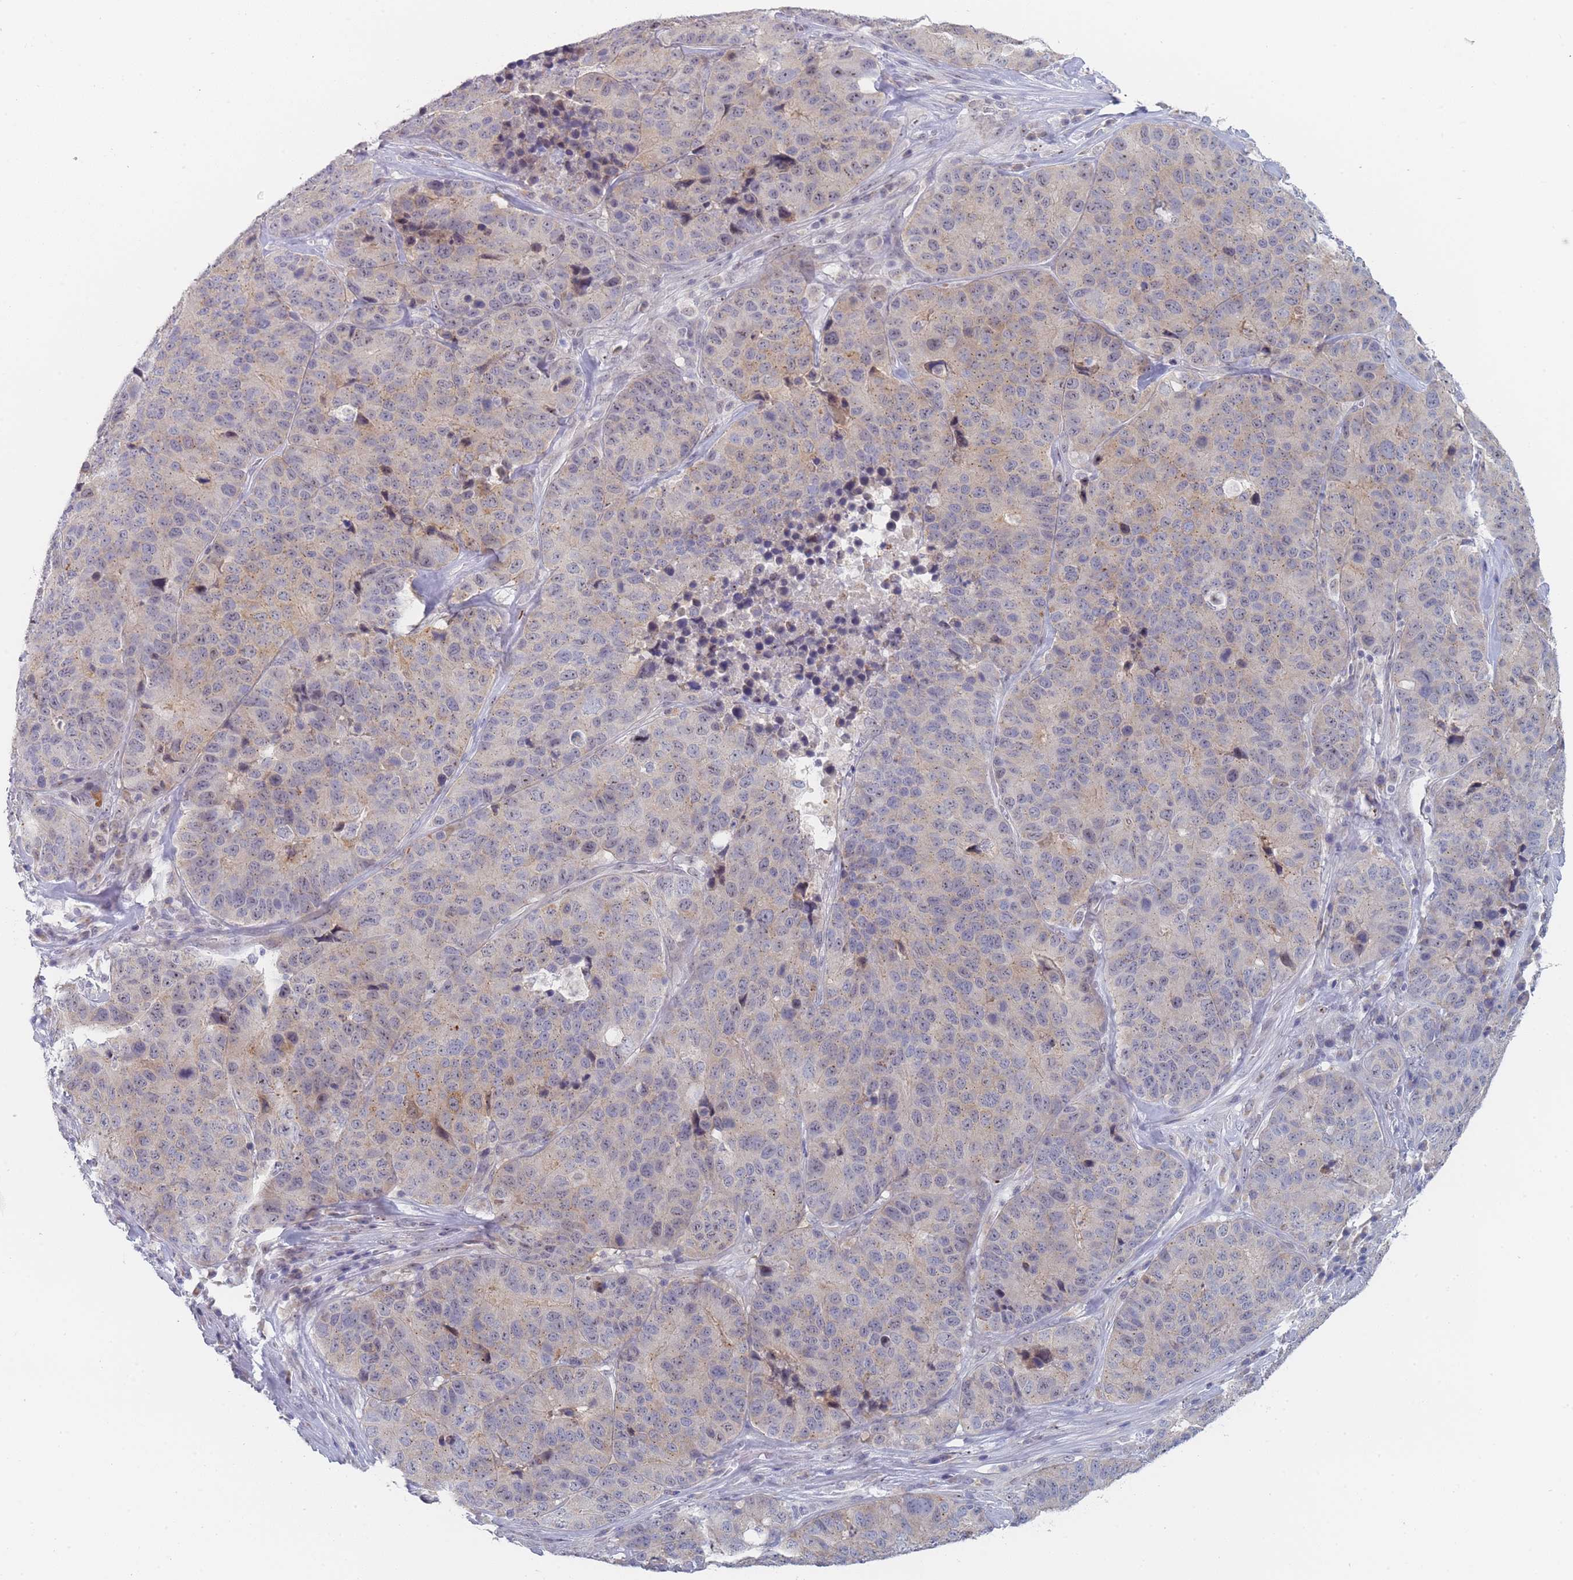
{"staining": {"intensity": "weak", "quantity": "<25%", "location": "cytoplasmic/membranous,nuclear"}, "tissue": "stomach cancer", "cell_type": "Tumor cells", "image_type": "cancer", "snomed": [{"axis": "morphology", "description": "Adenocarcinoma, NOS"}, {"axis": "topography", "description": "Stomach"}], "caption": "This histopathology image is of stomach adenocarcinoma stained with immunohistochemistry to label a protein in brown with the nuclei are counter-stained blue. There is no staining in tumor cells.", "gene": "RNF8", "patient": {"sex": "male", "age": 71}}